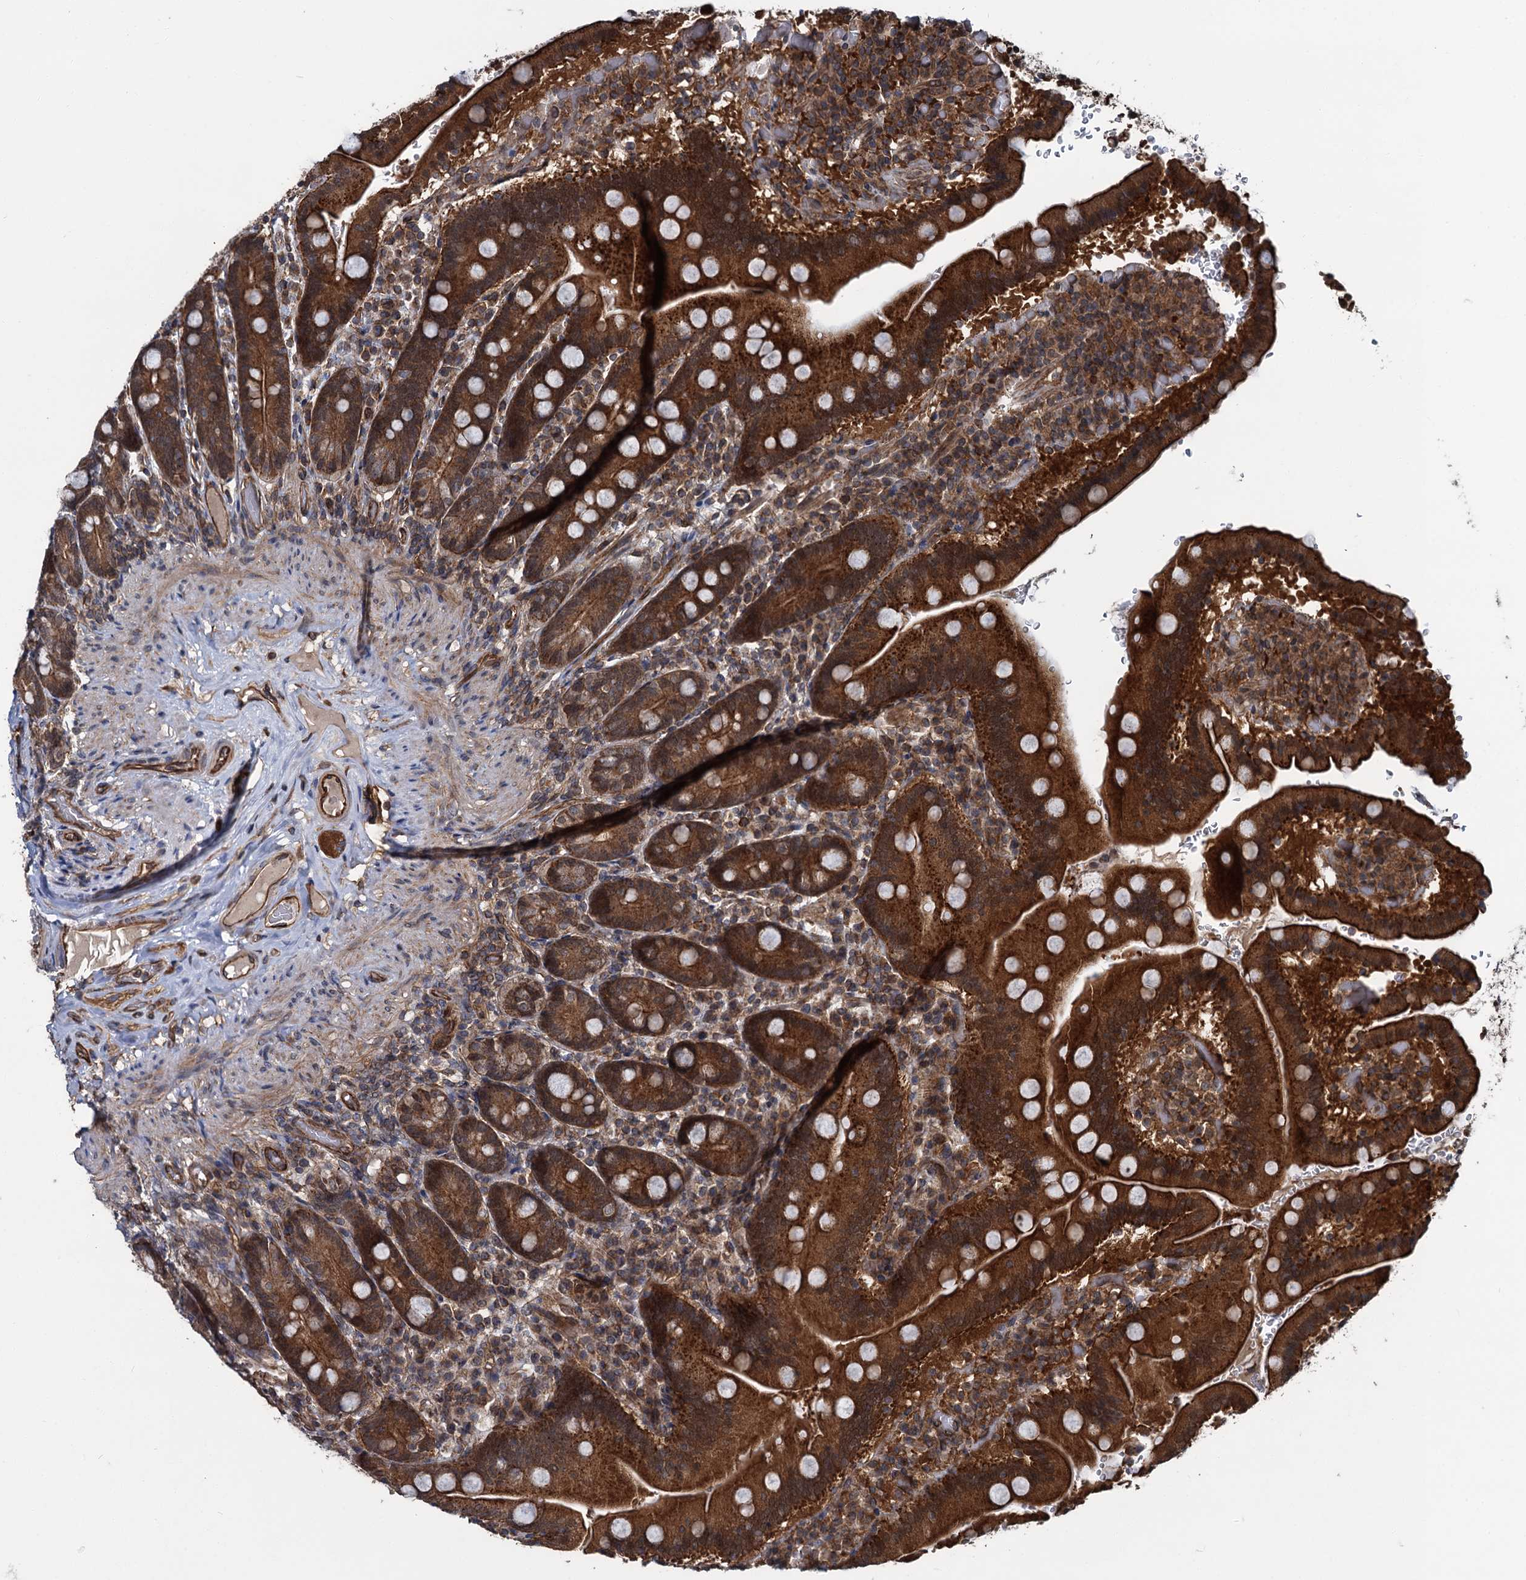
{"staining": {"intensity": "strong", "quantity": ">75%", "location": "cytoplasmic/membranous"}, "tissue": "duodenum", "cell_type": "Glandular cells", "image_type": "normal", "snomed": [{"axis": "morphology", "description": "Normal tissue, NOS"}, {"axis": "topography", "description": "Duodenum"}], "caption": "DAB immunohistochemical staining of normal duodenum reveals strong cytoplasmic/membranous protein staining in about >75% of glandular cells.", "gene": "ZFYVE19", "patient": {"sex": "female", "age": 62}}